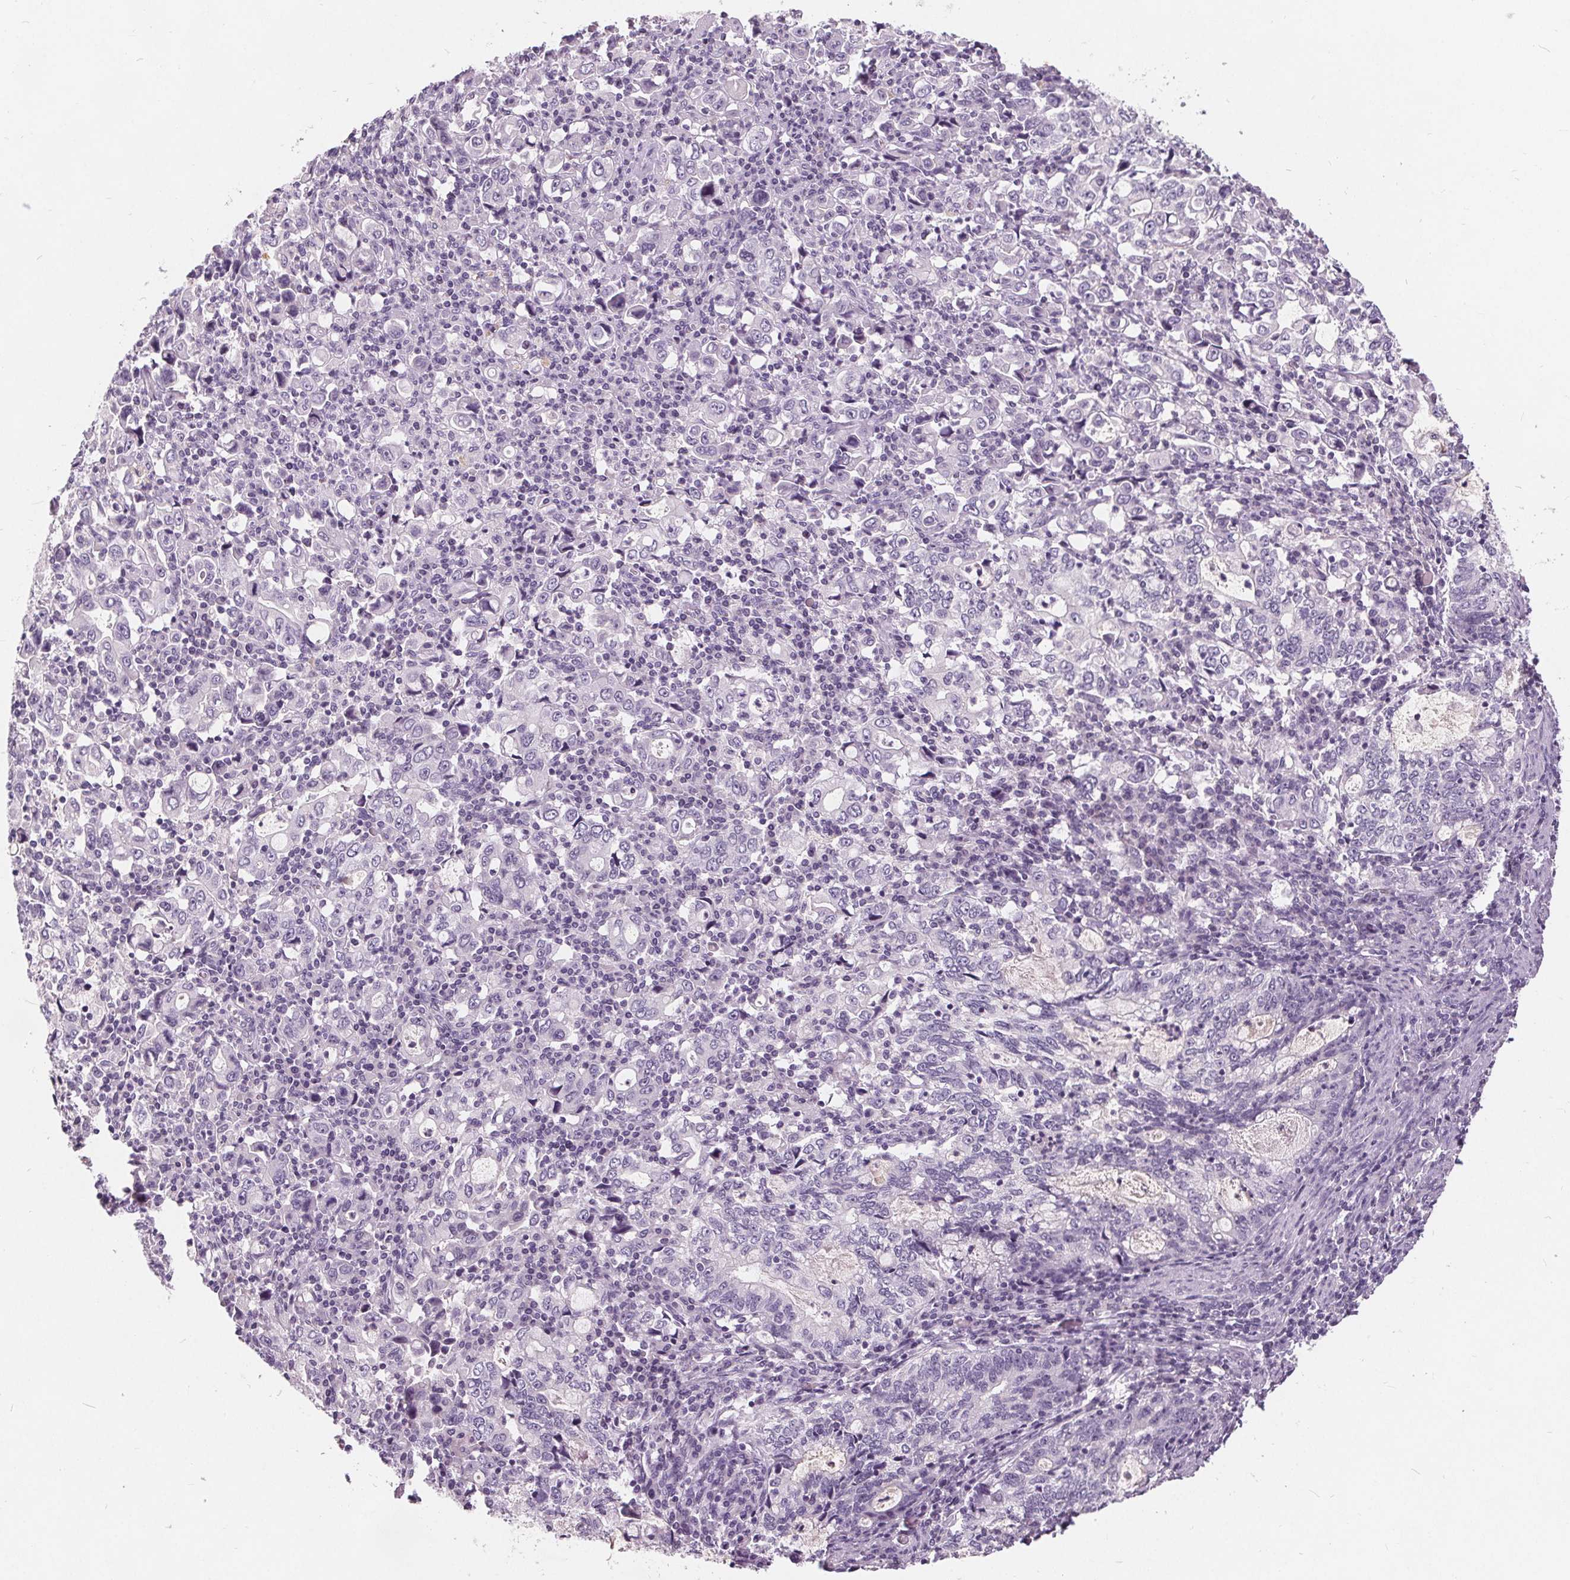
{"staining": {"intensity": "negative", "quantity": "none", "location": "none"}, "tissue": "stomach cancer", "cell_type": "Tumor cells", "image_type": "cancer", "snomed": [{"axis": "morphology", "description": "Adenocarcinoma, NOS"}, {"axis": "topography", "description": "Stomach, lower"}], "caption": "High magnification brightfield microscopy of adenocarcinoma (stomach) stained with DAB (brown) and counterstained with hematoxylin (blue): tumor cells show no significant positivity.", "gene": "PLA2G2E", "patient": {"sex": "female", "age": 72}}